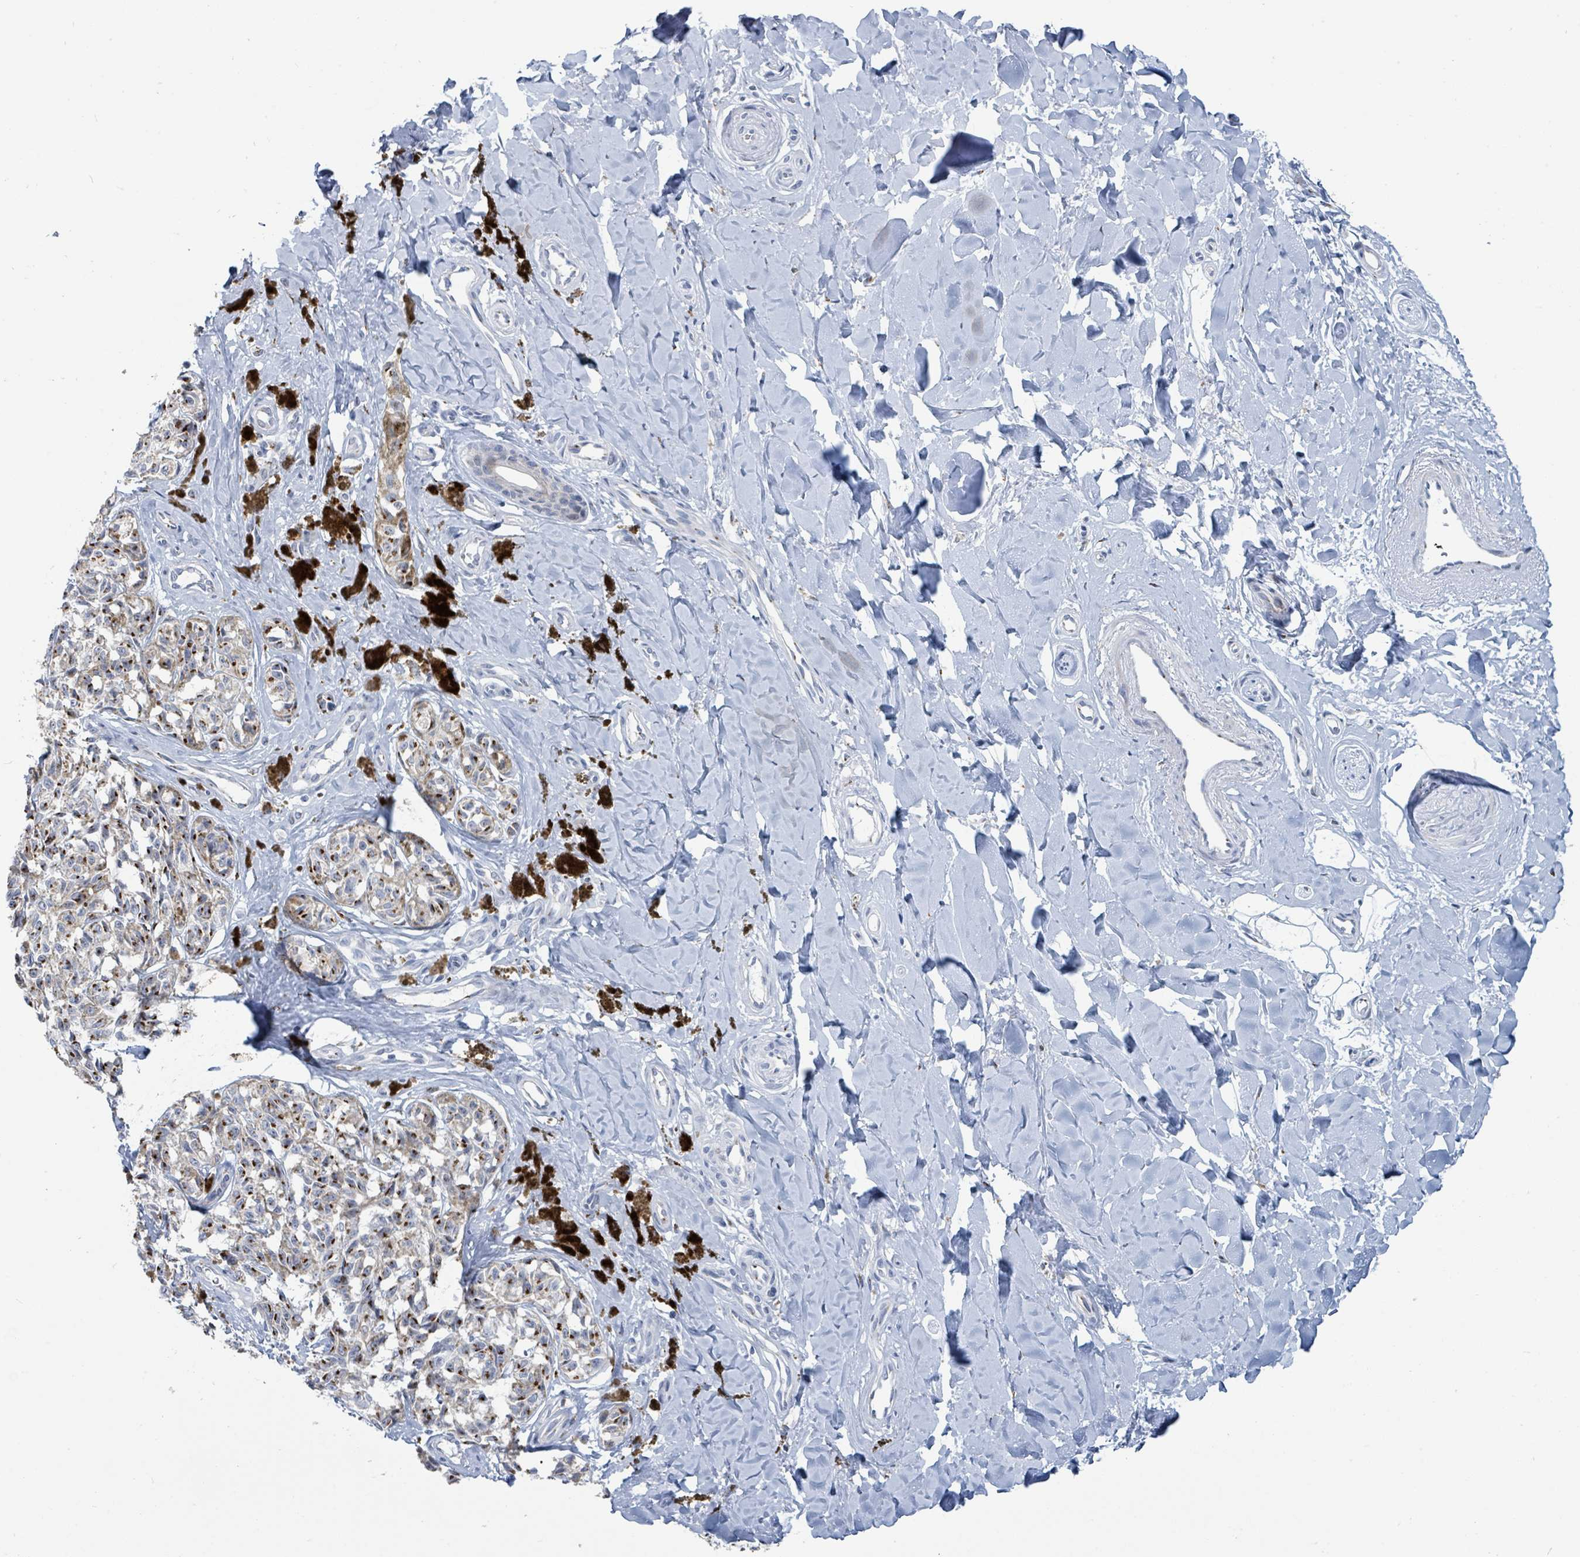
{"staining": {"intensity": "moderate", "quantity": "25%-75%", "location": "cytoplasmic/membranous"}, "tissue": "melanoma", "cell_type": "Tumor cells", "image_type": "cancer", "snomed": [{"axis": "morphology", "description": "Malignant melanoma, NOS"}, {"axis": "topography", "description": "Skin"}], "caption": "Moderate cytoplasmic/membranous protein positivity is present in approximately 25%-75% of tumor cells in malignant melanoma.", "gene": "DCAF5", "patient": {"sex": "female", "age": 65}}